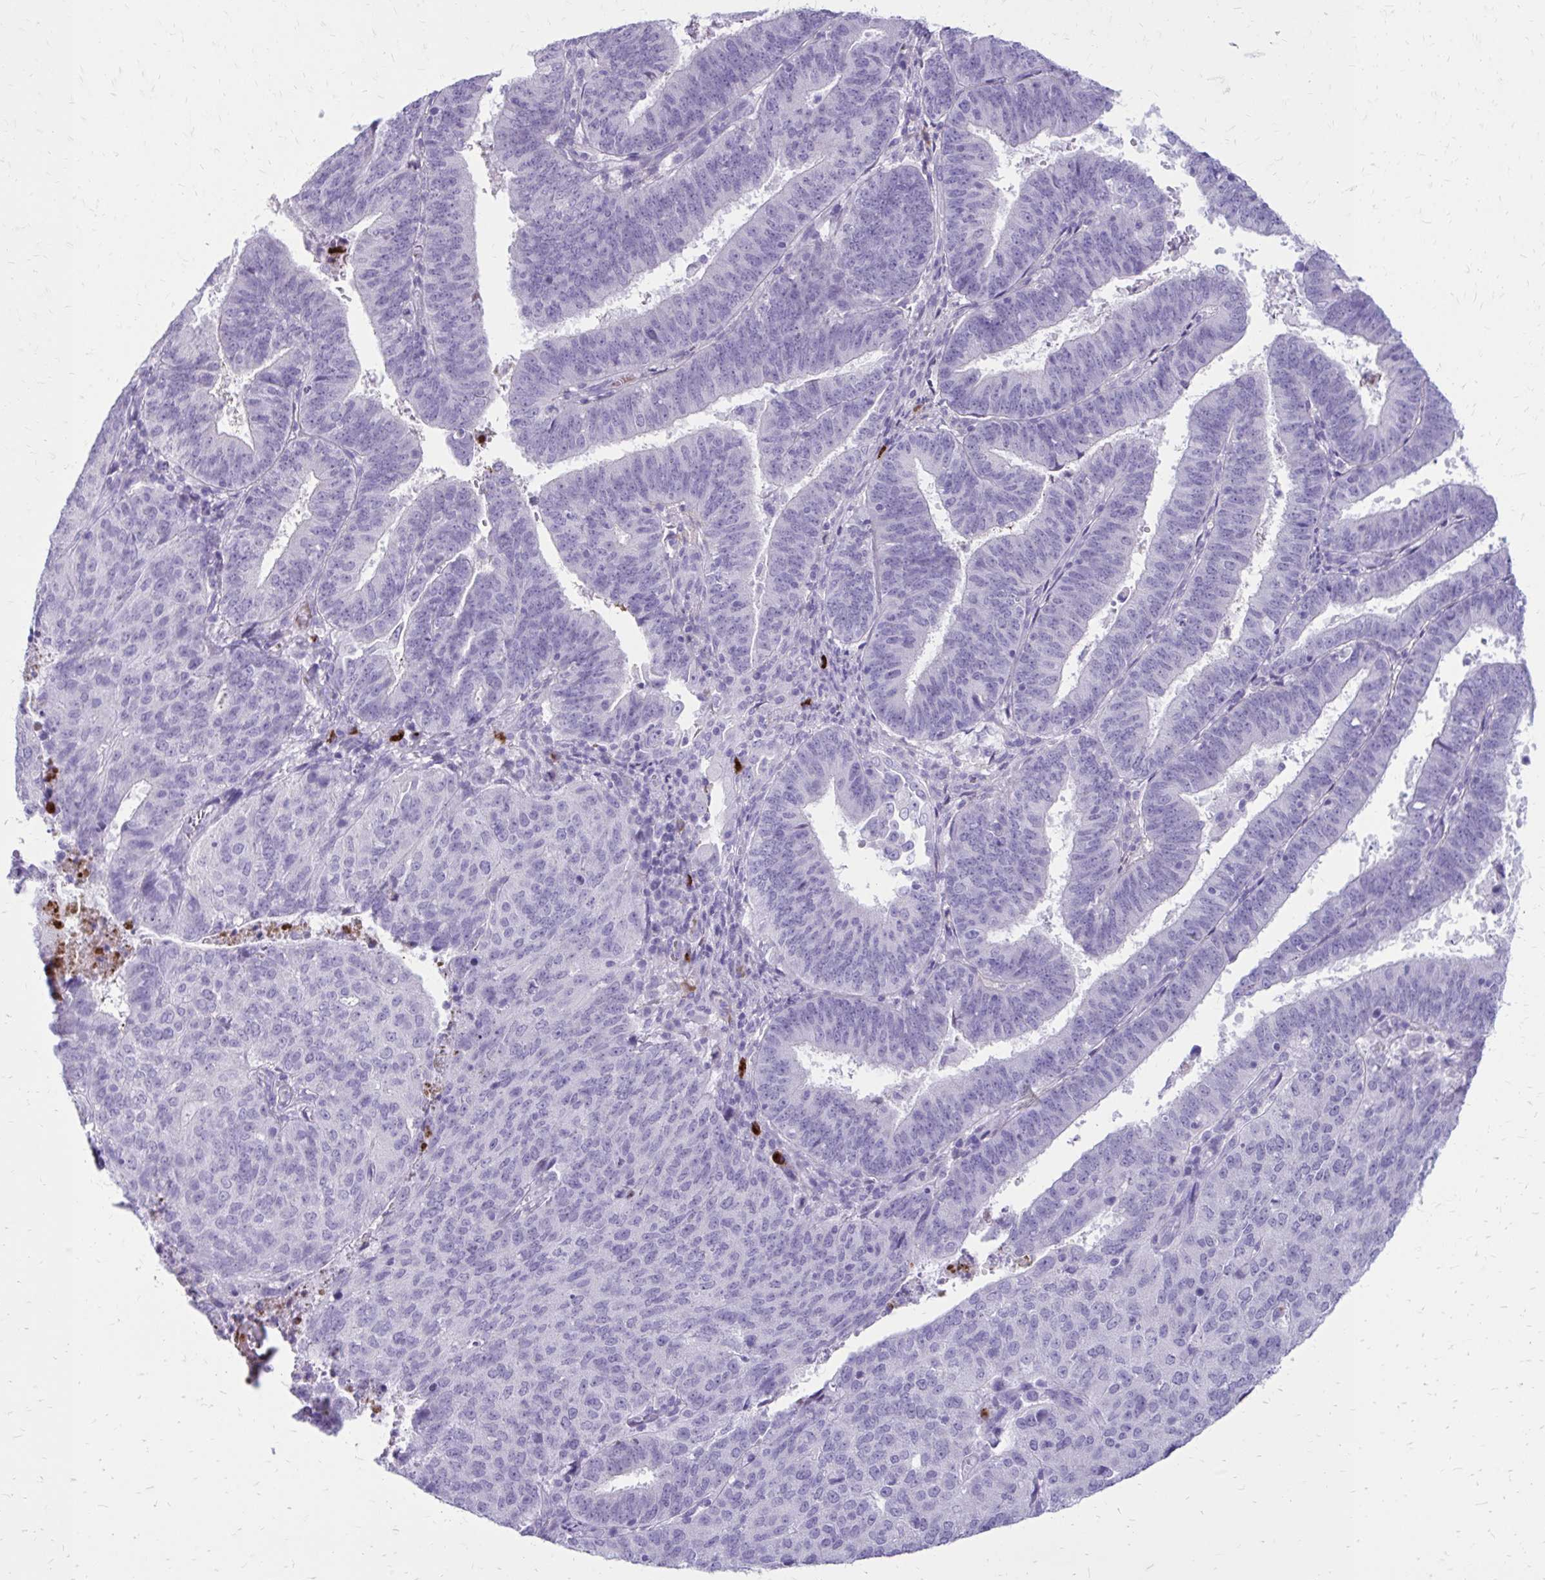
{"staining": {"intensity": "negative", "quantity": "none", "location": "none"}, "tissue": "endometrial cancer", "cell_type": "Tumor cells", "image_type": "cancer", "snomed": [{"axis": "morphology", "description": "Adenocarcinoma, NOS"}, {"axis": "topography", "description": "Endometrium"}], "caption": "This is an immunohistochemistry (IHC) image of endometrial adenocarcinoma. There is no staining in tumor cells.", "gene": "SATL1", "patient": {"sex": "female", "age": 82}}